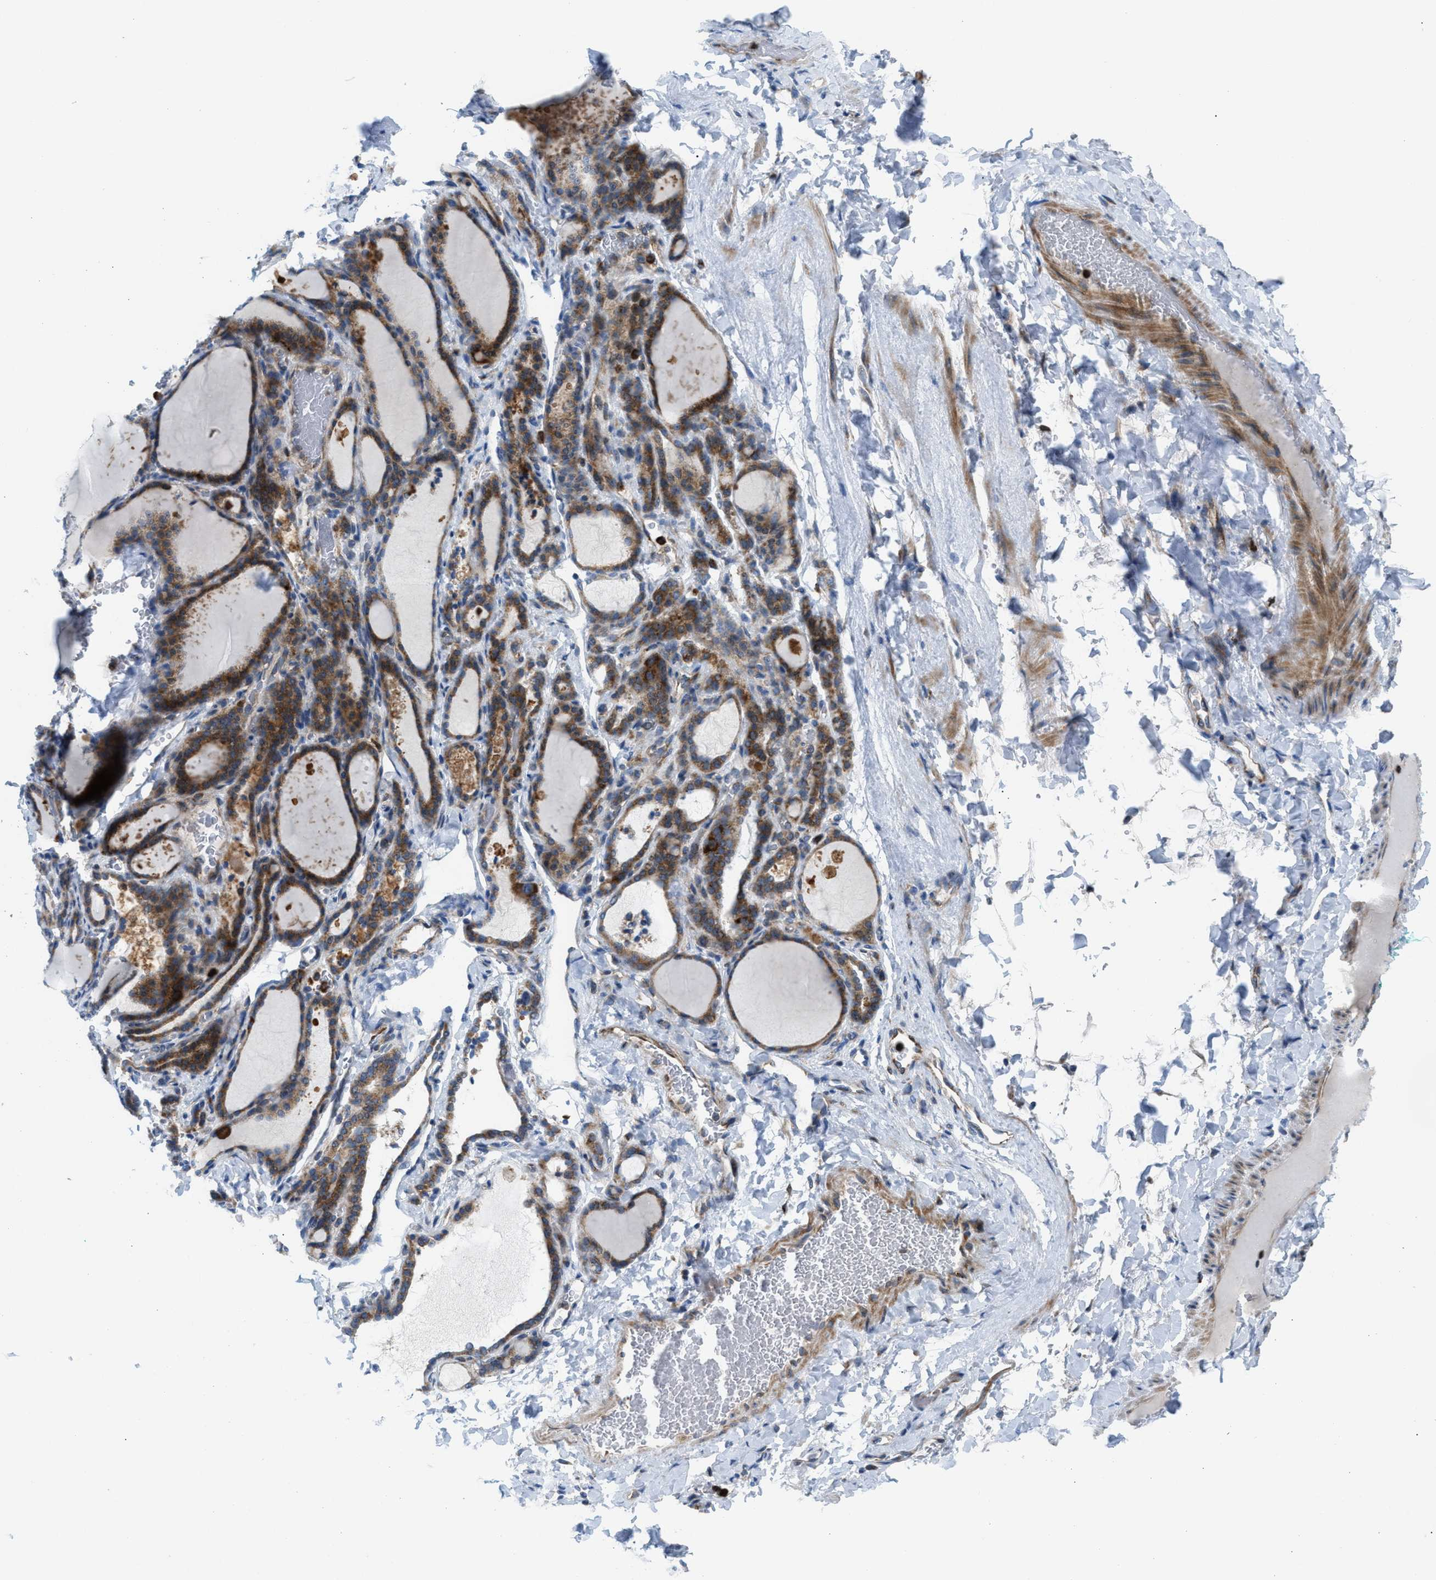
{"staining": {"intensity": "moderate", "quantity": ">75%", "location": "cytoplasmic/membranous"}, "tissue": "thyroid gland", "cell_type": "Glandular cells", "image_type": "normal", "snomed": [{"axis": "morphology", "description": "Normal tissue, NOS"}, {"axis": "topography", "description": "Thyroid gland"}], "caption": "A medium amount of moderate cytoplasmic/membranous positivity is identified in approximately >75% of glandular cells in normal thyroid gland.", "gene": "TPH1", "patient": {"sex": "female", "age": 28}}